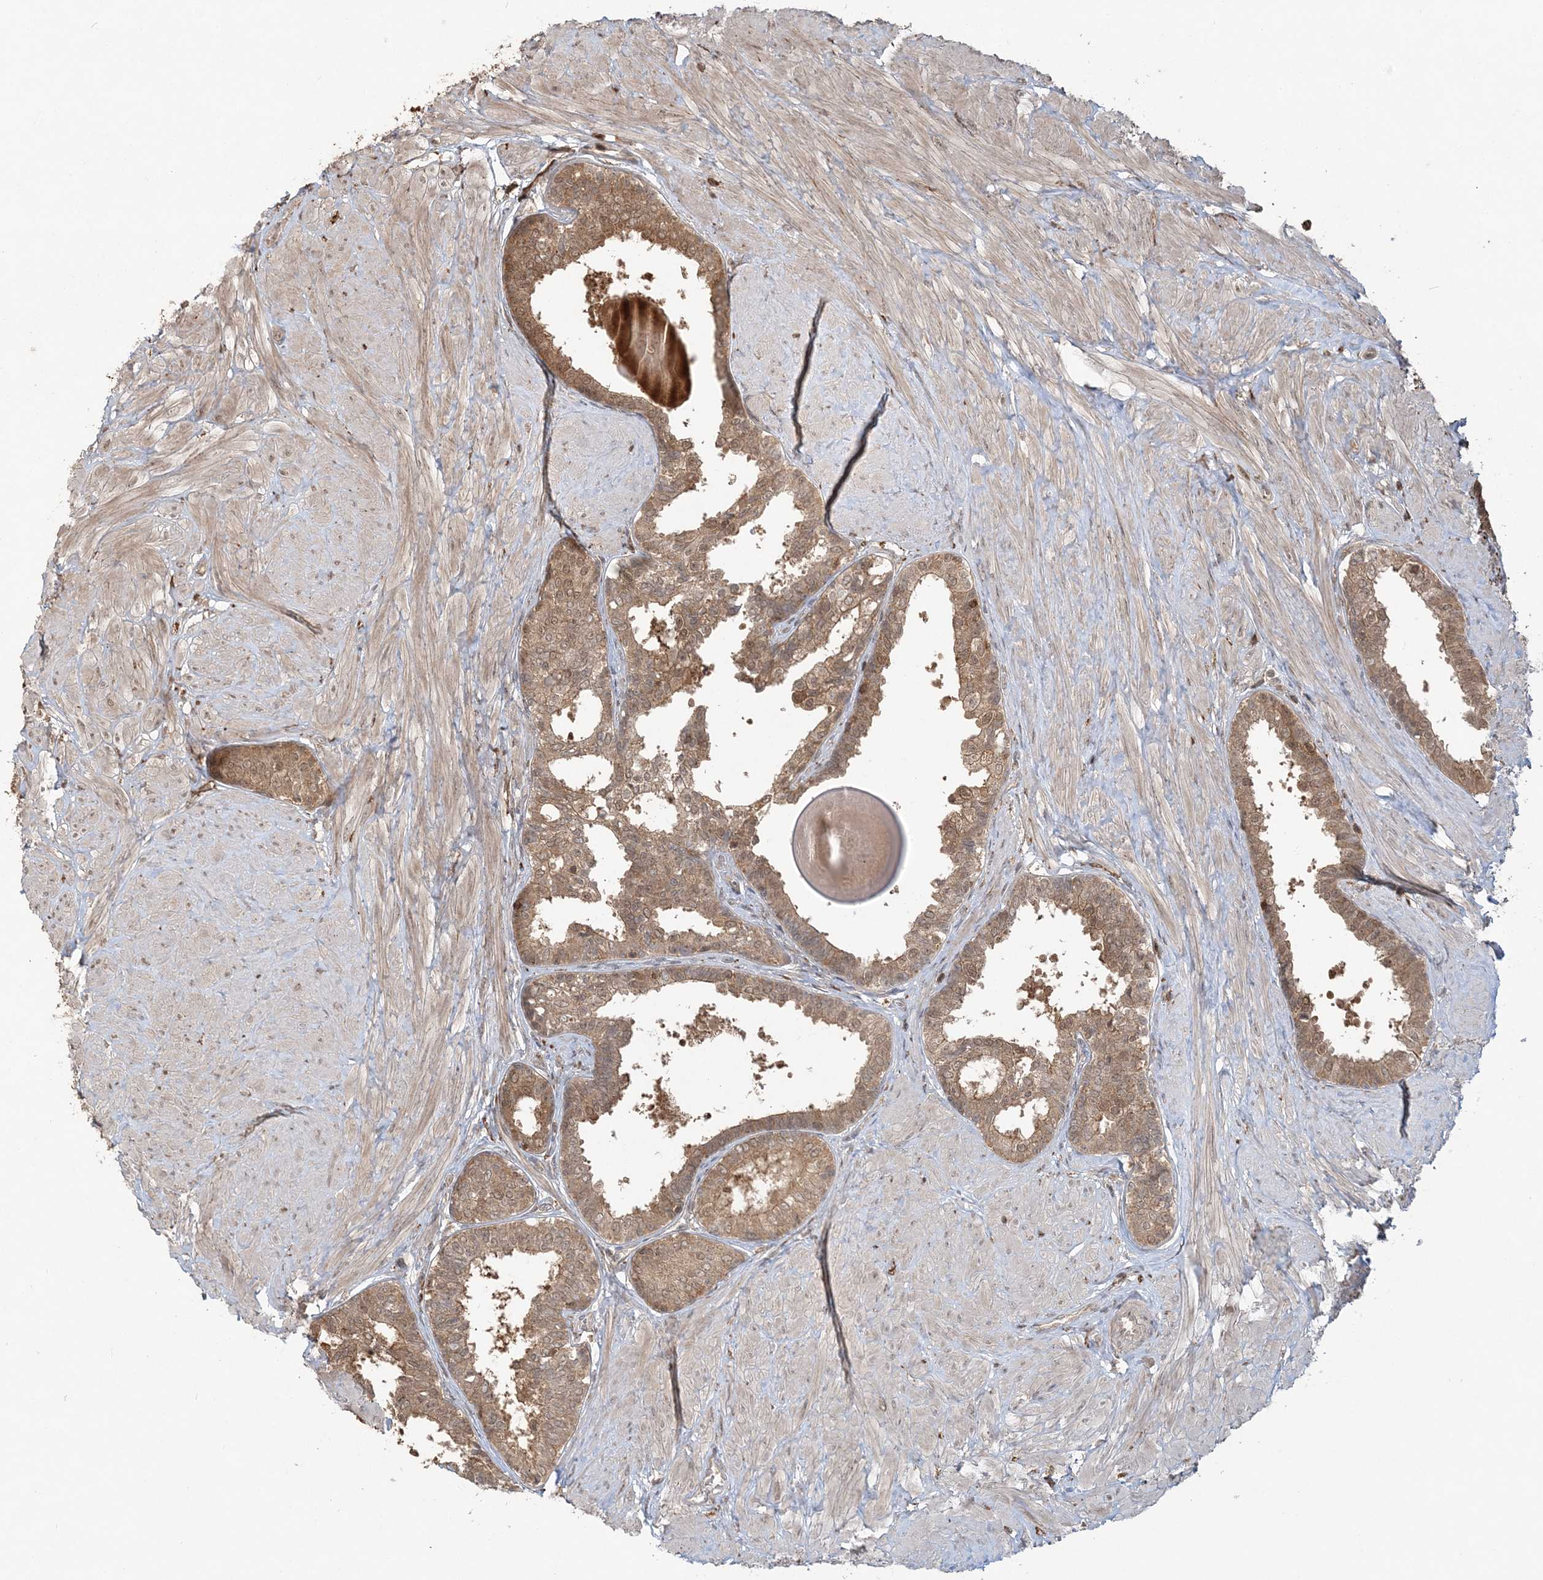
{"staining": {"intensity": "moderate", "quantity": ">75%", "location": "cytoplasmic/membranous"}, "tissue": "prostate", "cell_type": "Glandular cells", "image_type": "normal", "snomed": [{"axis": "morphology", "description": "Normal tissue, NOS"}, {"axis": "topography", "description": "Prostate"}], "caption": "Unremarkable prostate was stained to show a protein in brown. There is medium levels of moderate cytoplasmic/membranous positivity in approximately >75% of glandular cells. The protein is shown in brown color, while the nuclei are stained blue.", "gene": "CAB39", "patient": {"sex": "male", "age": 48}}